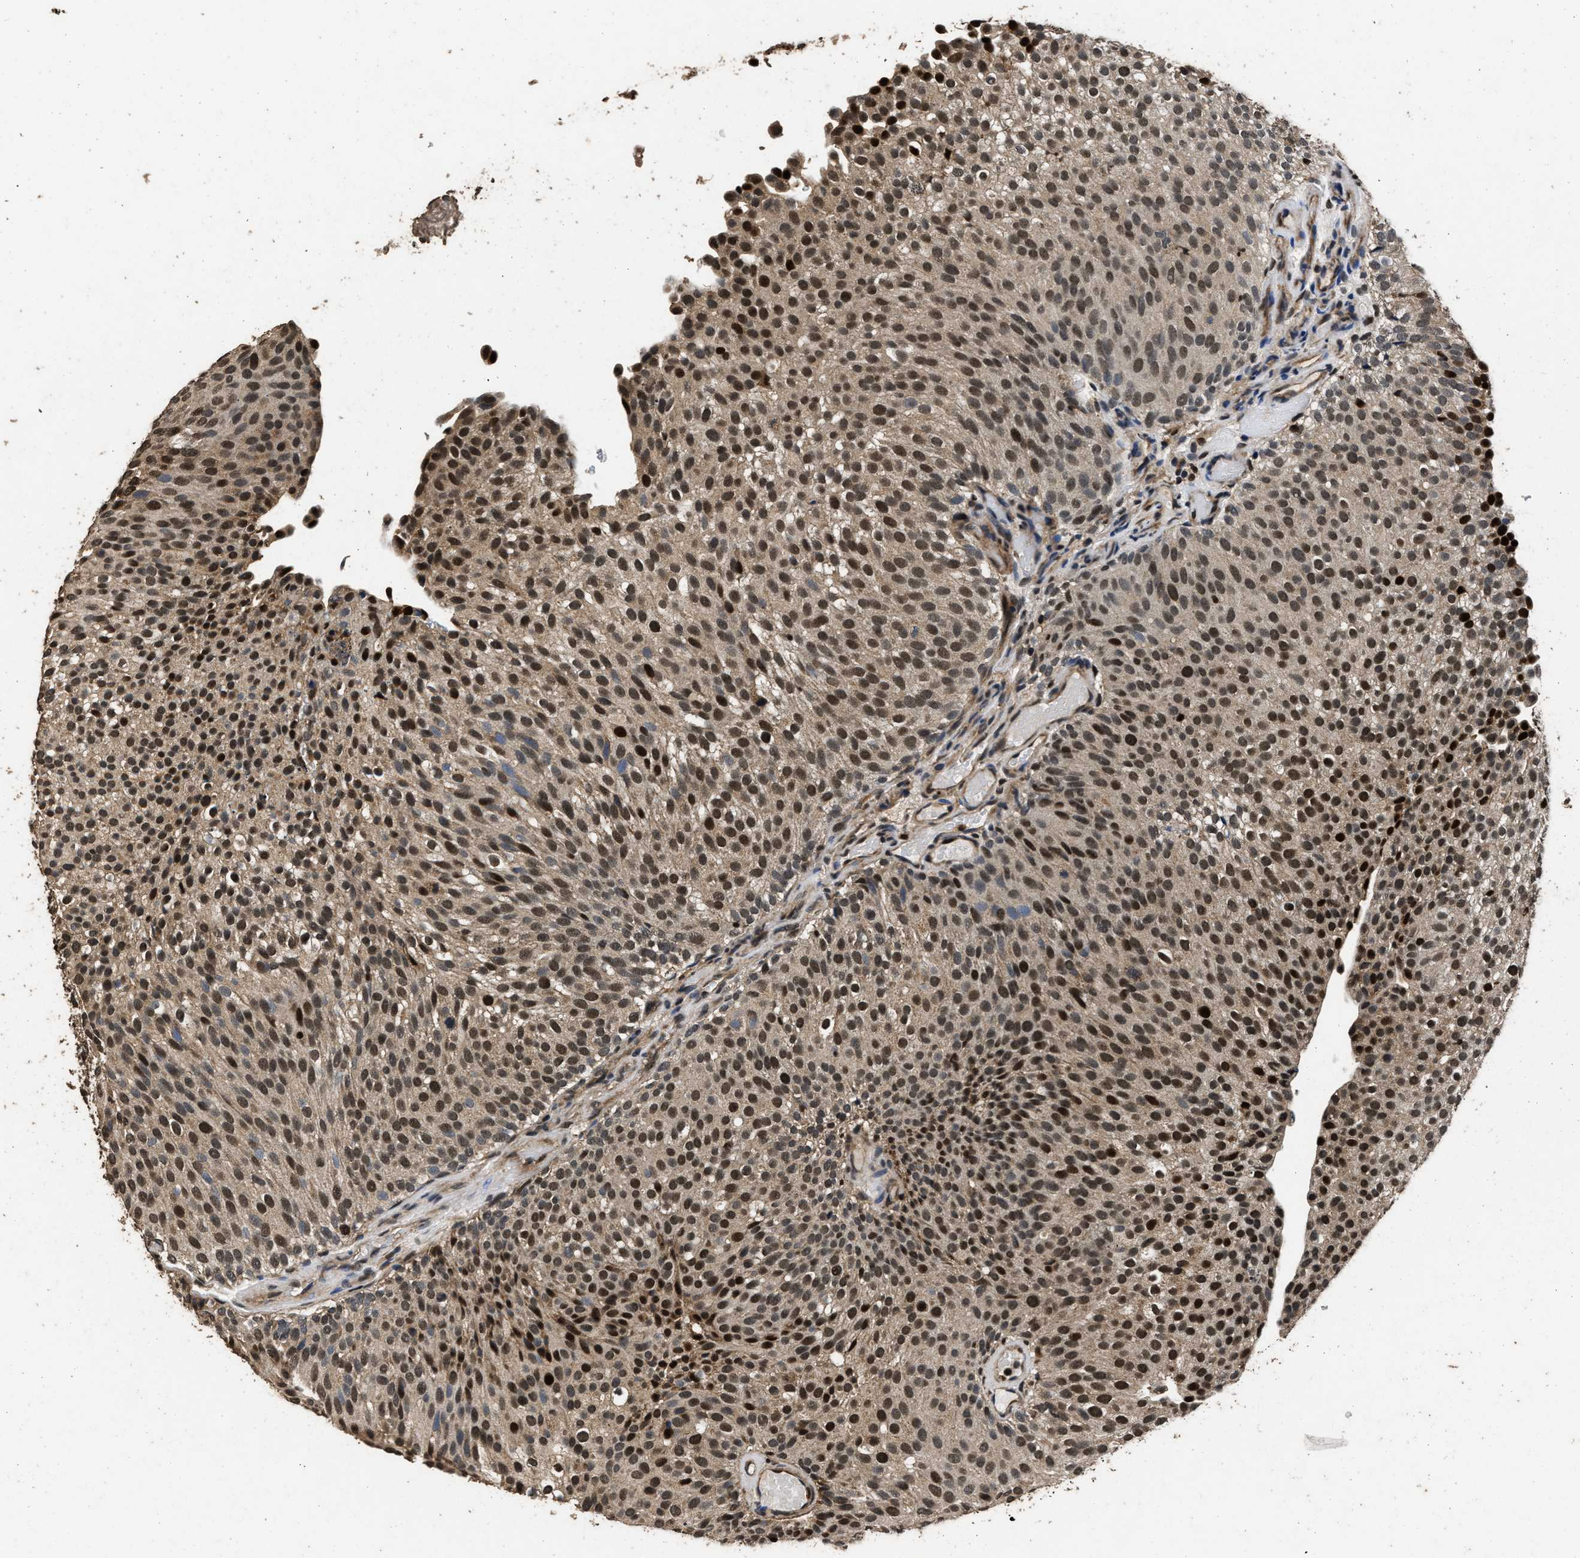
{"staining": {"intensity": "strong", "quantity": ">75%", "location": "nuclear"}, "tissue": "urothelial cancer", "cell_type": "Tumor cells", "image_type": "cancer", "snomed": [{"axis": "morphology", "description": "Urothelial carcinoma, Low grade"}, {"axis": "topography", "description": "Urinary bladder"}], "caption": "Immunohistochemical staining of urothelial cancer displays strong nuclear protein expression in about >75% of tumor cells.", "gene": "CSTF1", "patient": {"sex": "male", "age": 78}}